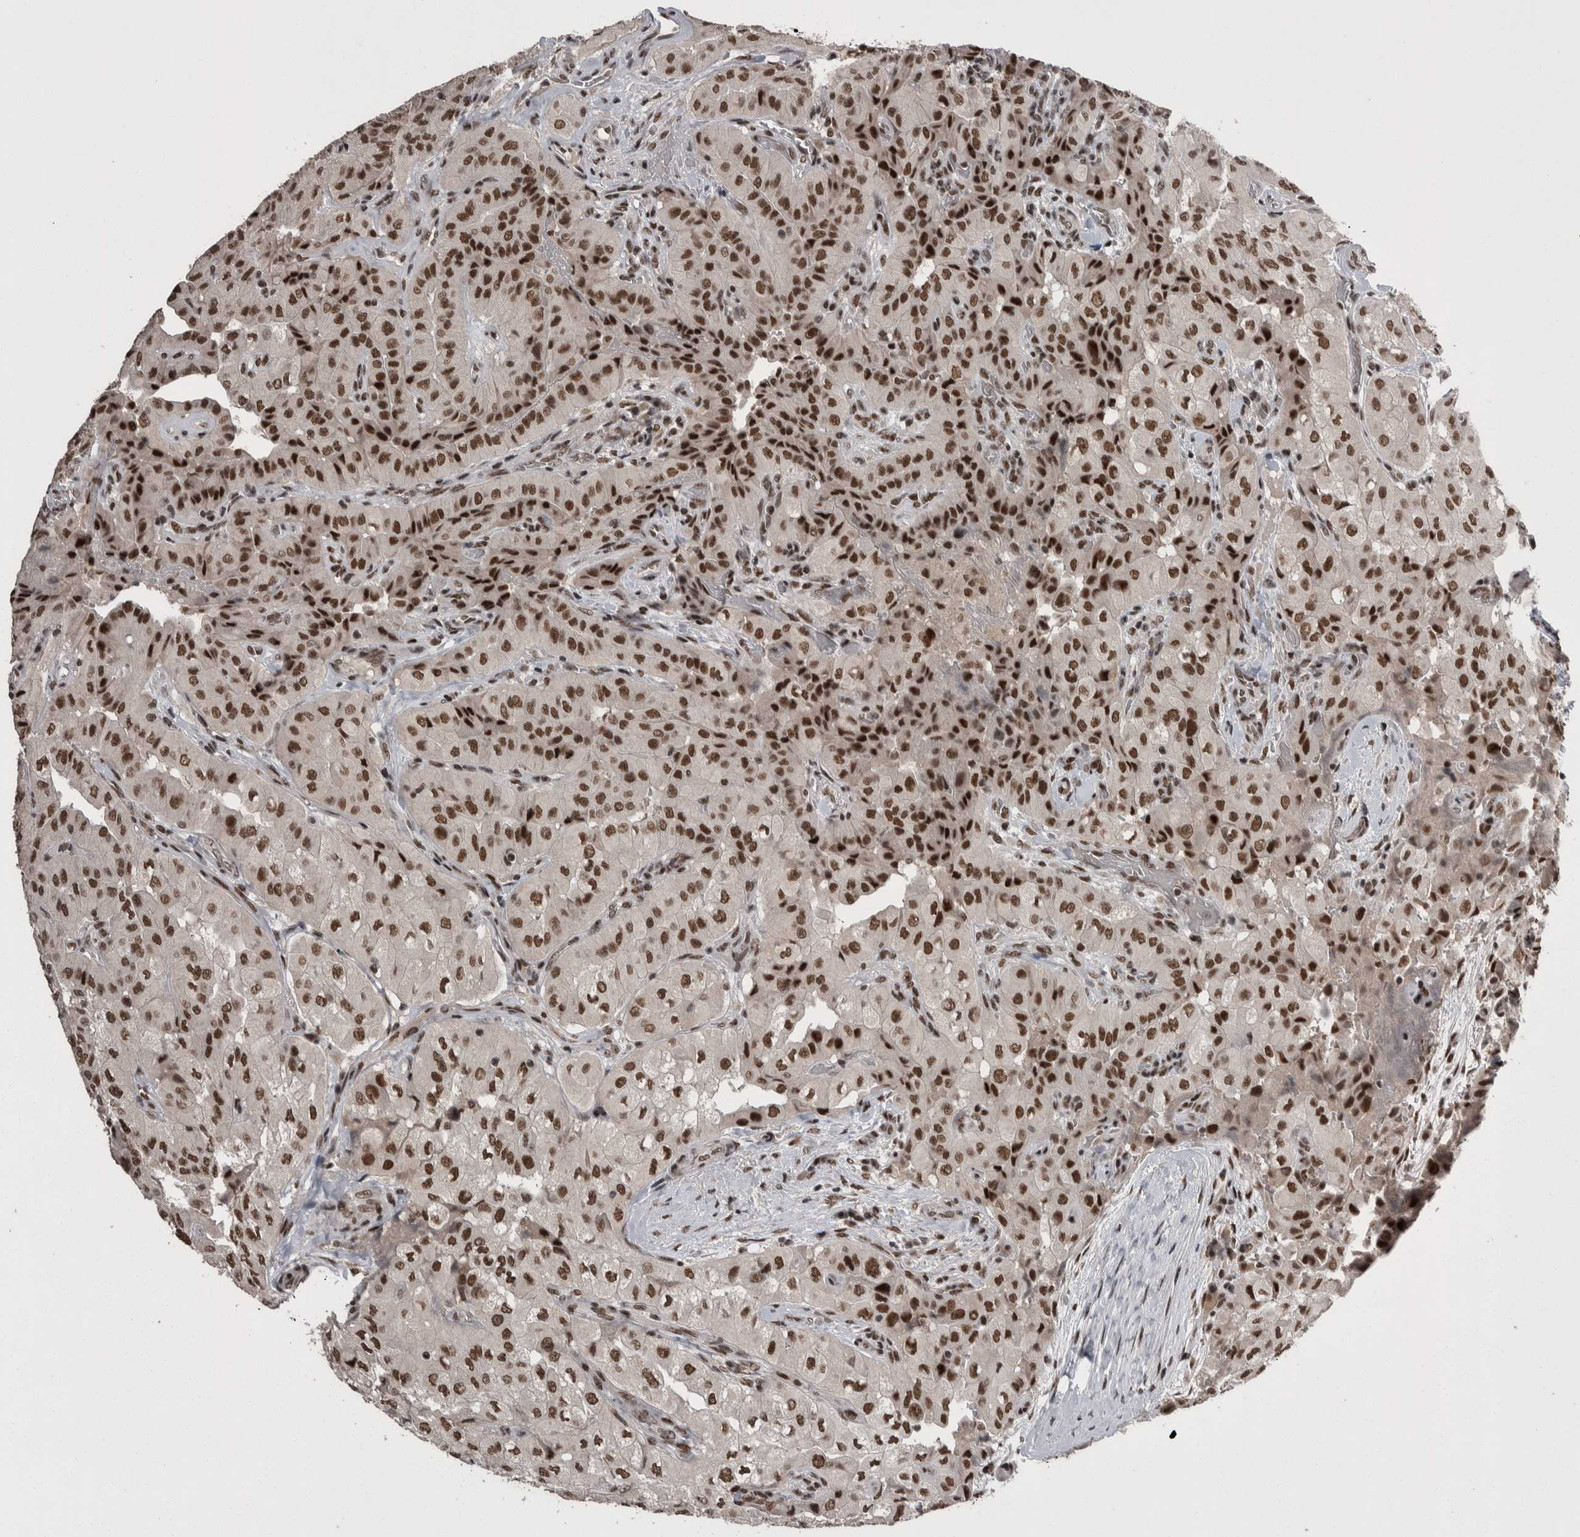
{"staining": {"intensity": "strong", "quantity": ">75%", "location": "nuclear"}, "tissue": "thyroid cancer", "cell_type": "Tumor cells", "image_type": "cancer", "snomed": [{"axis": "morphology", "description": "Papillary adenocarcinoma, NOS"}, {"axis": "topography", "description": "Thyroid gland"}], "caption": "Immunohistochemical staining of human thyroid cancer demonstrates high levels of strong nuclear protein positivity in approximately >75% of tumor cells. Using DAB (brown) and hematoxylin (blue) stains, captured at high magnification using brightfield microscopy.", "gene": "DMTF1", "patient": {"sex": "female", "age": 59}}